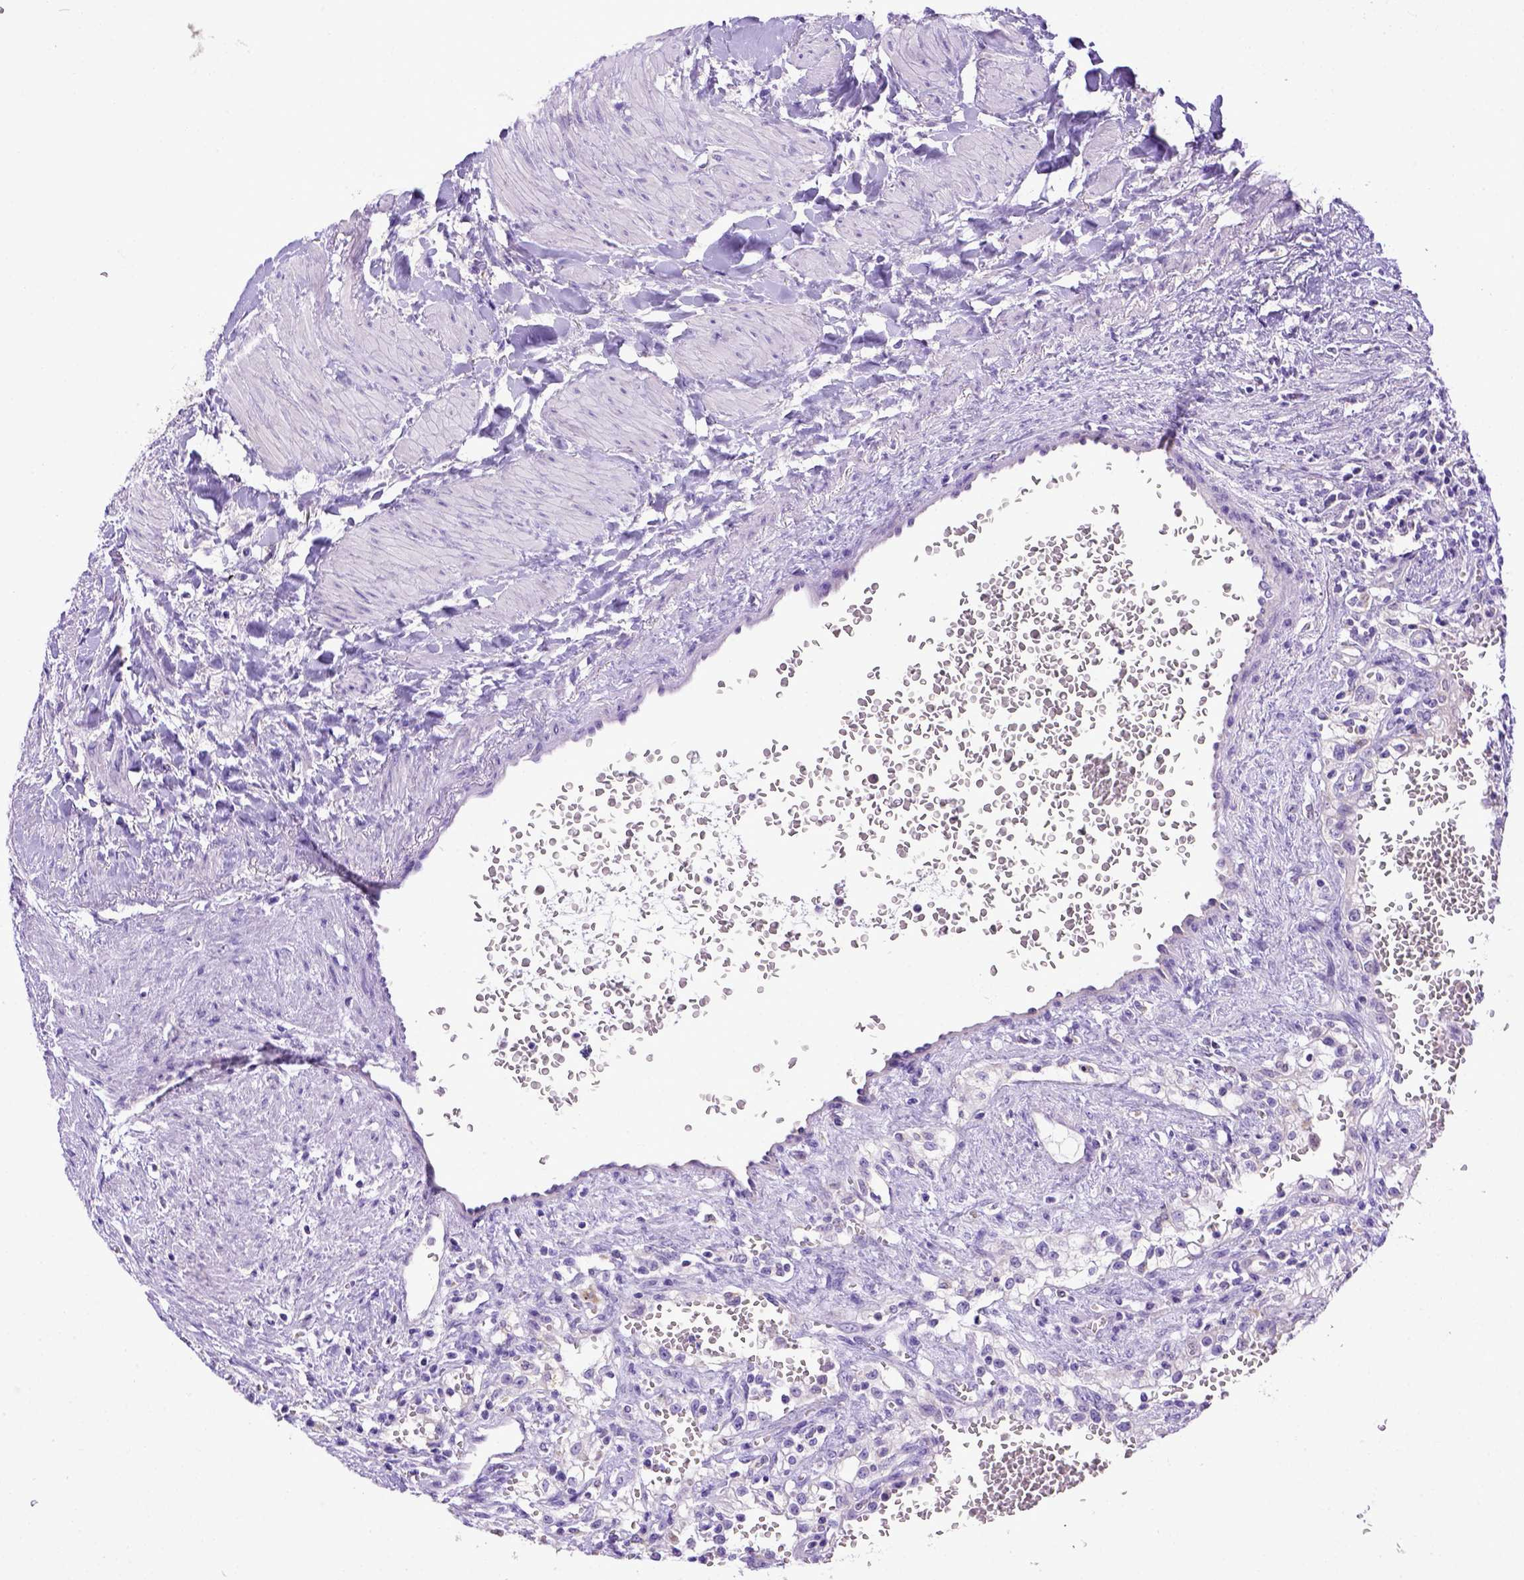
{"staining": {"intensity": "negative", "quantity": "none", "location": "none"}, "tissue": "renal cancer", "cell_type": "Tumor cells", "image_type": "cancer", "snomed": [{"axis": "morphology", "description": "Adenocarcinoma, NOS"}, {"axis": "topography", "description": "Kidney"}], "caption": "An immunohistochemistry image of adenocarcinoma (renal) is shown. There is no staining in tumor cells of adenocarcinoma (renal).", "gene": "SPEF1", "patient": {"sex": "female", "age": 74}}